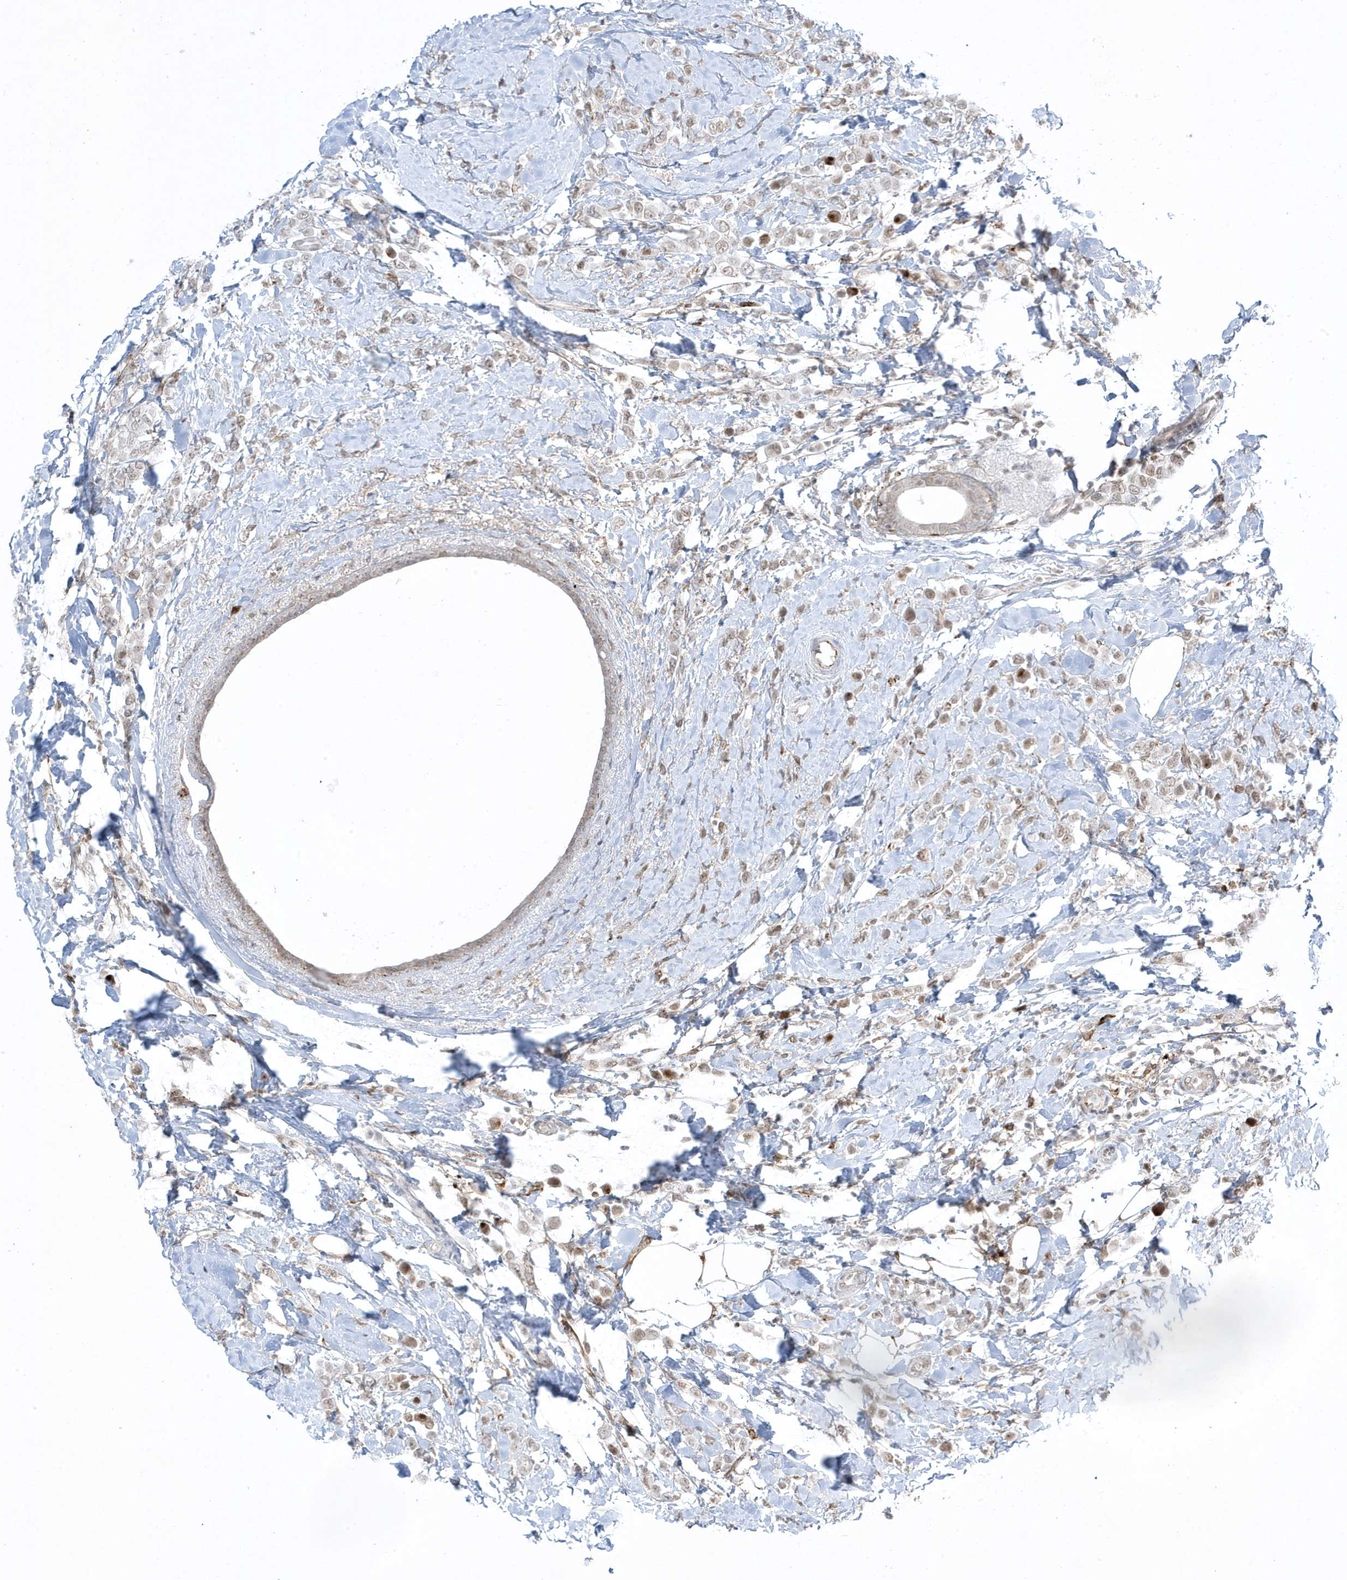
{"staining": {"intensity": "weak", "quantity": "25%-75%", "location": "nuclear"}, "tissue": "breast cancer", "cell_type": "Tumor cells", "image_type": "cancer", "snomed": [{"axis": "morphology", "description": "Lobular carcinoma"}, {"axis": "topography", "description": "Breast"}], "caption": "Immunohistochemical staining of human breast lobular carcinoma exhibits low levels of weak nuclear expression in about 25%-75% of tumor cells. (IHC, brightfield microscopy, high magnification).", "gene": "ADAMTSL3", "patient": {"sex": "female", "age": 47}}